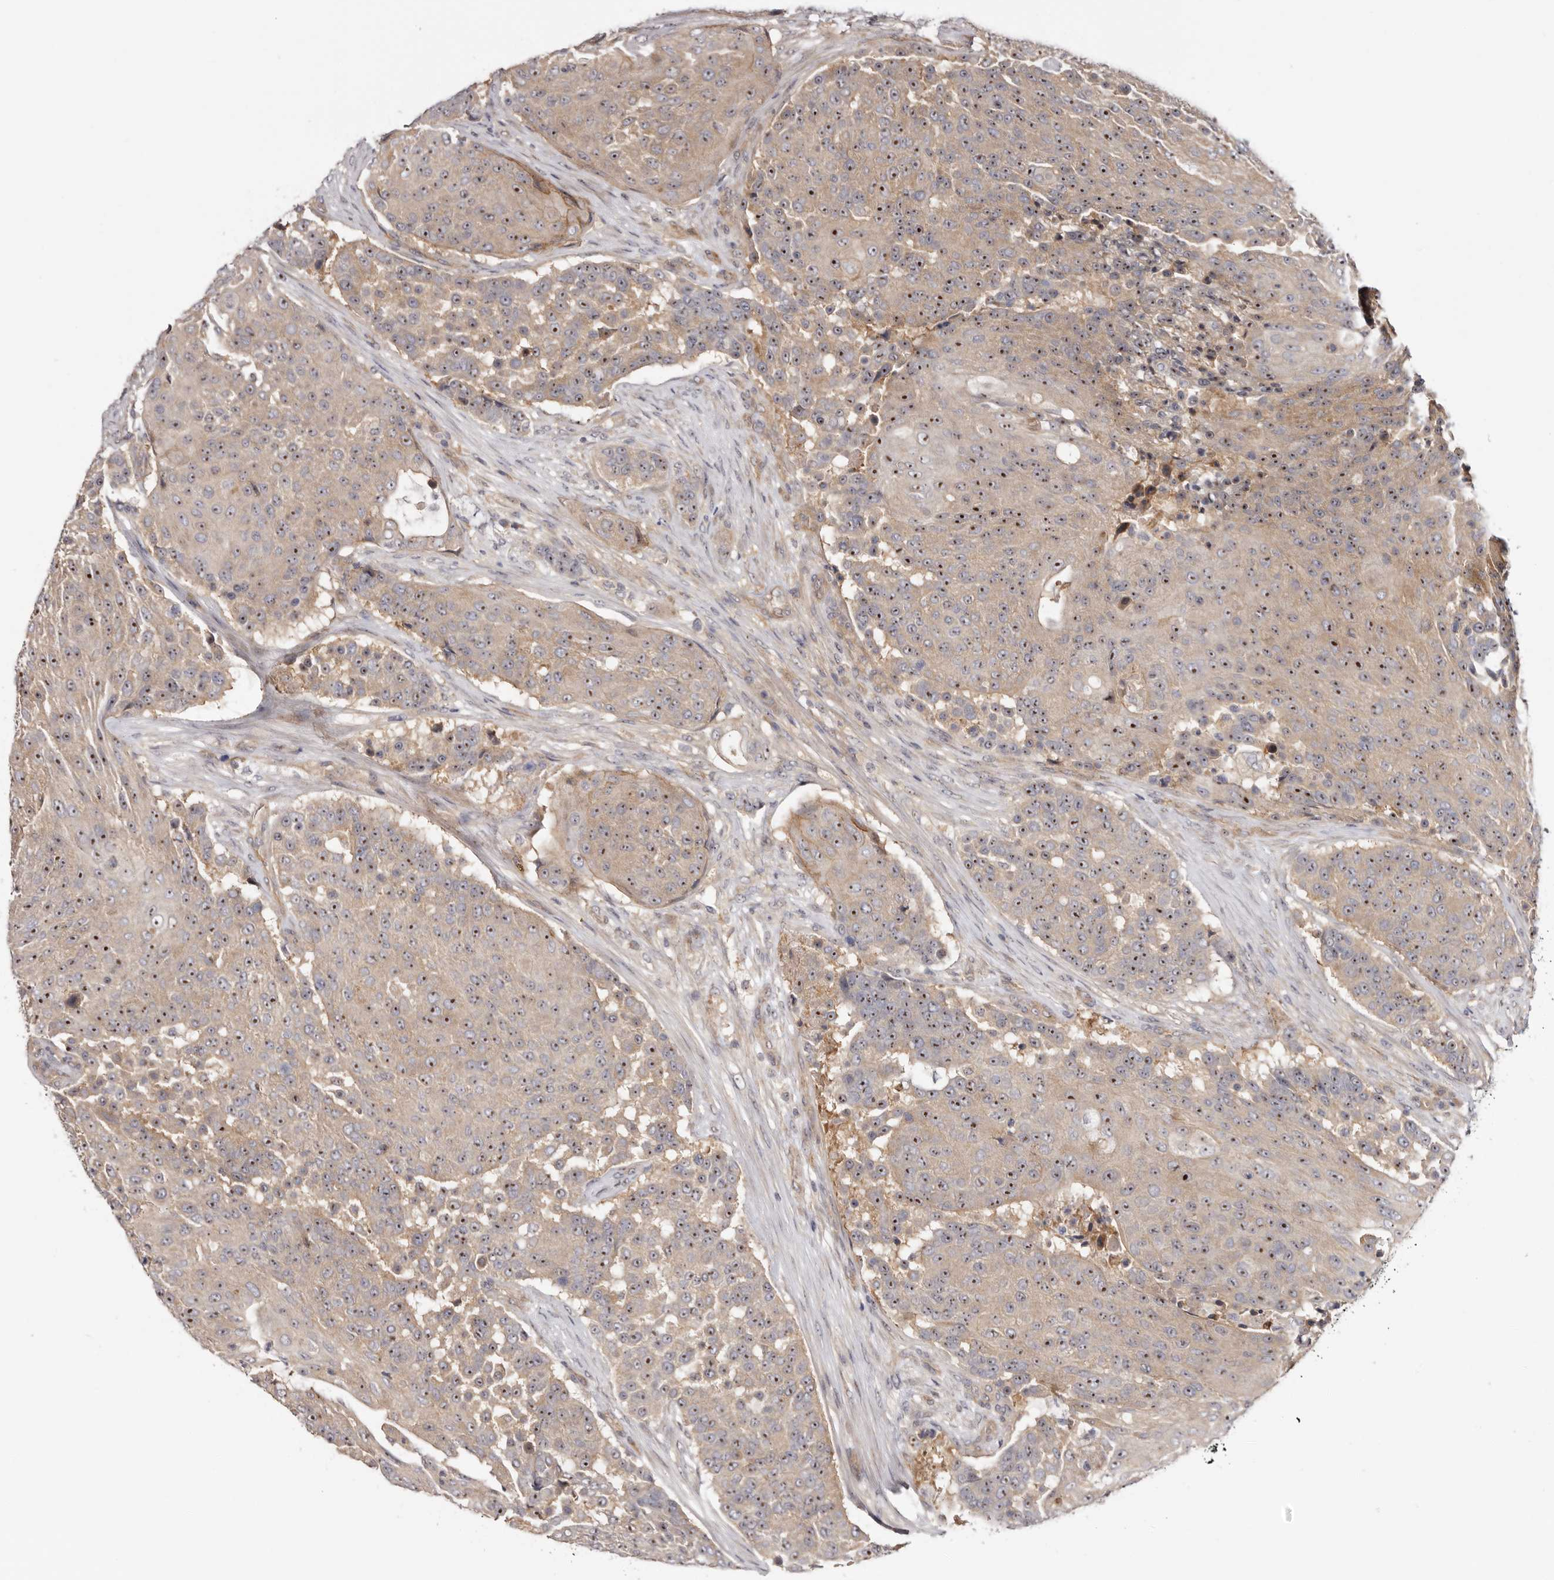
{"staining": {"intensity": "moderate", "quantity": ">75%", "location": "cytoplasmic/membranous,nuclear"}, "tissue": "urothelial cancer", "cell_type": "Tumor cells", "image_type": "cancer", "snomed": [{"axis": "morphology", "description": "Urothelial carcinoma, High grade"}, {"axis": "topography", "description": "Urinary bladder"}], "caption": "Immunohistochemical staining of human high-grade urothelial carcinoma reveals medium levels of moderate cytoplasmic/membranous and nuclear positivity in about >75% of tumor cells.", "gene": "PANK4", "patient": {"sex": "female", "age": 63}}